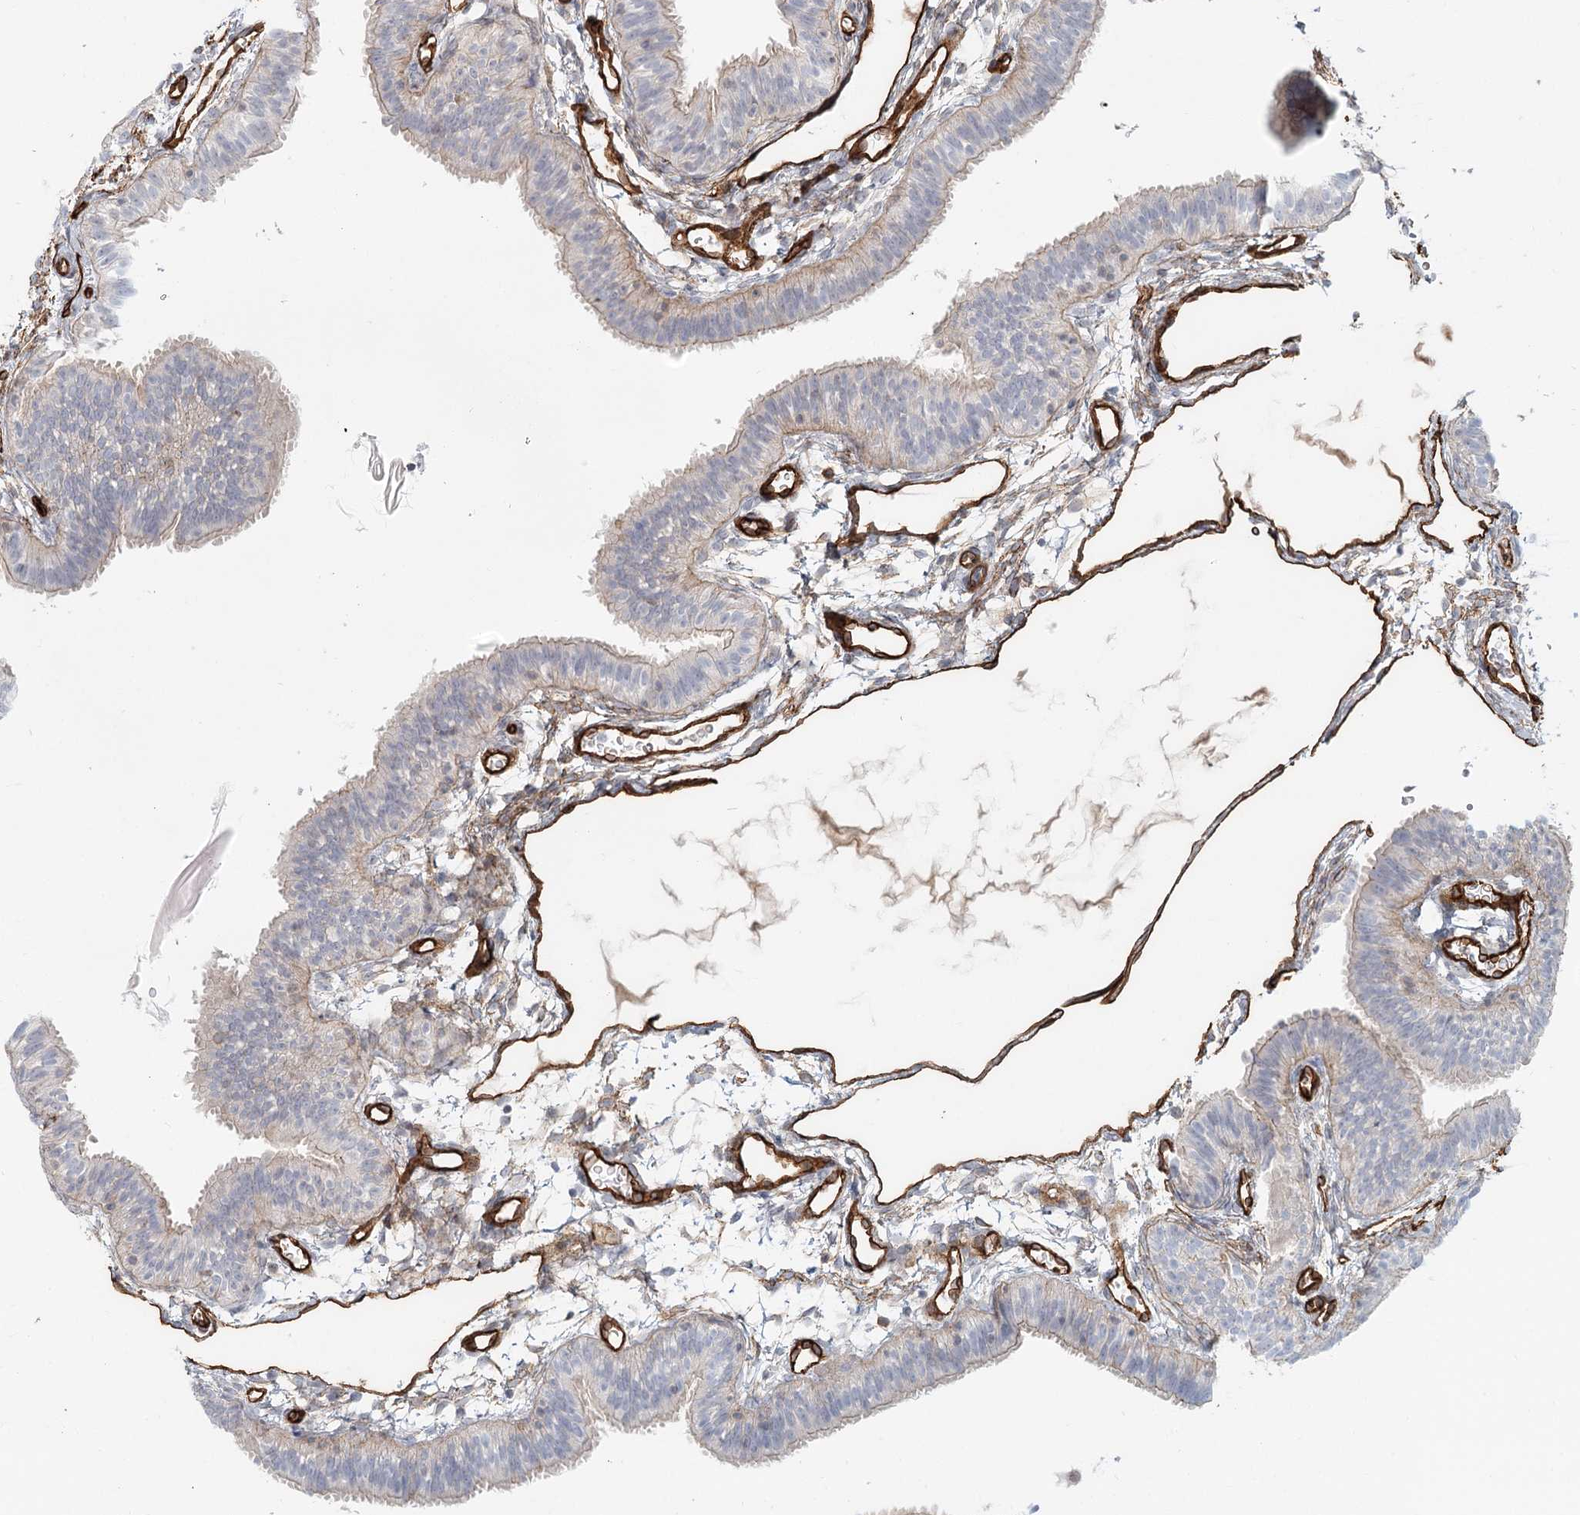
{"staining": {"intensity": "weak", "quantity": "<25%", "location": "cytoplasmic/membranous"}, "tissue": "fallopian tube", "cell_type": "Glandular cells", "image_type": "normal", "snomed": [{"axis": "morphology", "description": "Normal tissue, NOS"}, {"axis": "topography", "description": "Fallopian tube"}], "caption": "The micrograph shows no significant positivity in glandular cells of fallopian tube. Brightfield microscopy of IHC stained with DAB (3,3'-diaminobenzidine) (brown) and hematoxylin (blue), captured at high magnification.", "gene": "ZFYVE28", "patient": {"sex": "female", "age": 35}}